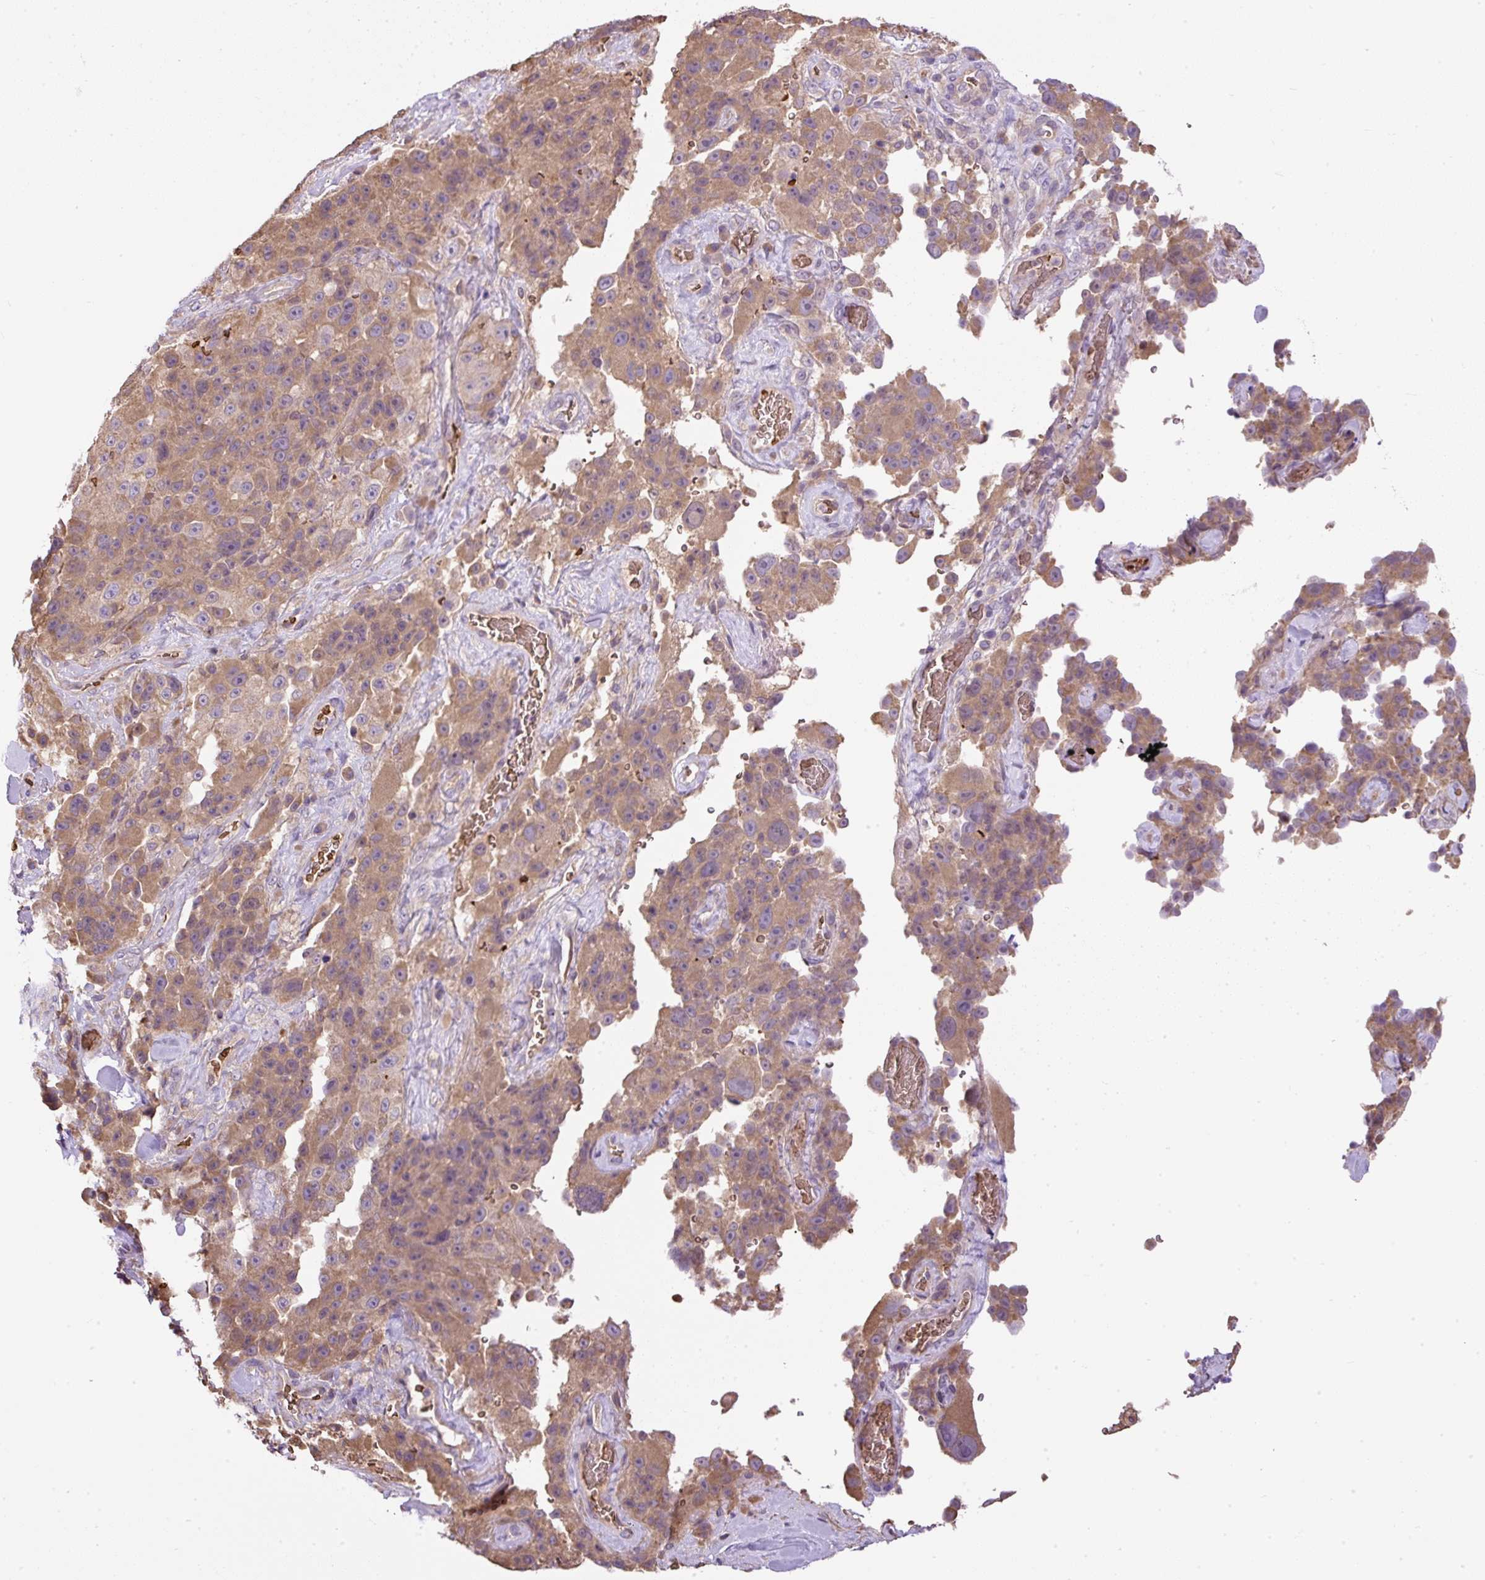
{"staining": {"intensity": "weak", "quantity": ">75%", "location": "cytoplasmic/membranous"}, "tissue": "melanoma", "cell_type": "Tumor cells", "image_type": "cancer", "snomed": [{"axis": "morphology", "description": "Malignant melanoma, Metastatic site"}, {"axis": "topography", "description": "Lymph node"}], "caption": "There is low levels of weak cytoplasmic/membranous staining in tumor cells of malignant melanoma (metastatic site), as demonstrated by immunohistochemical staining (brown color).", "gene": "CXCL13", "patient": {"sex": "male", "age": 62}}